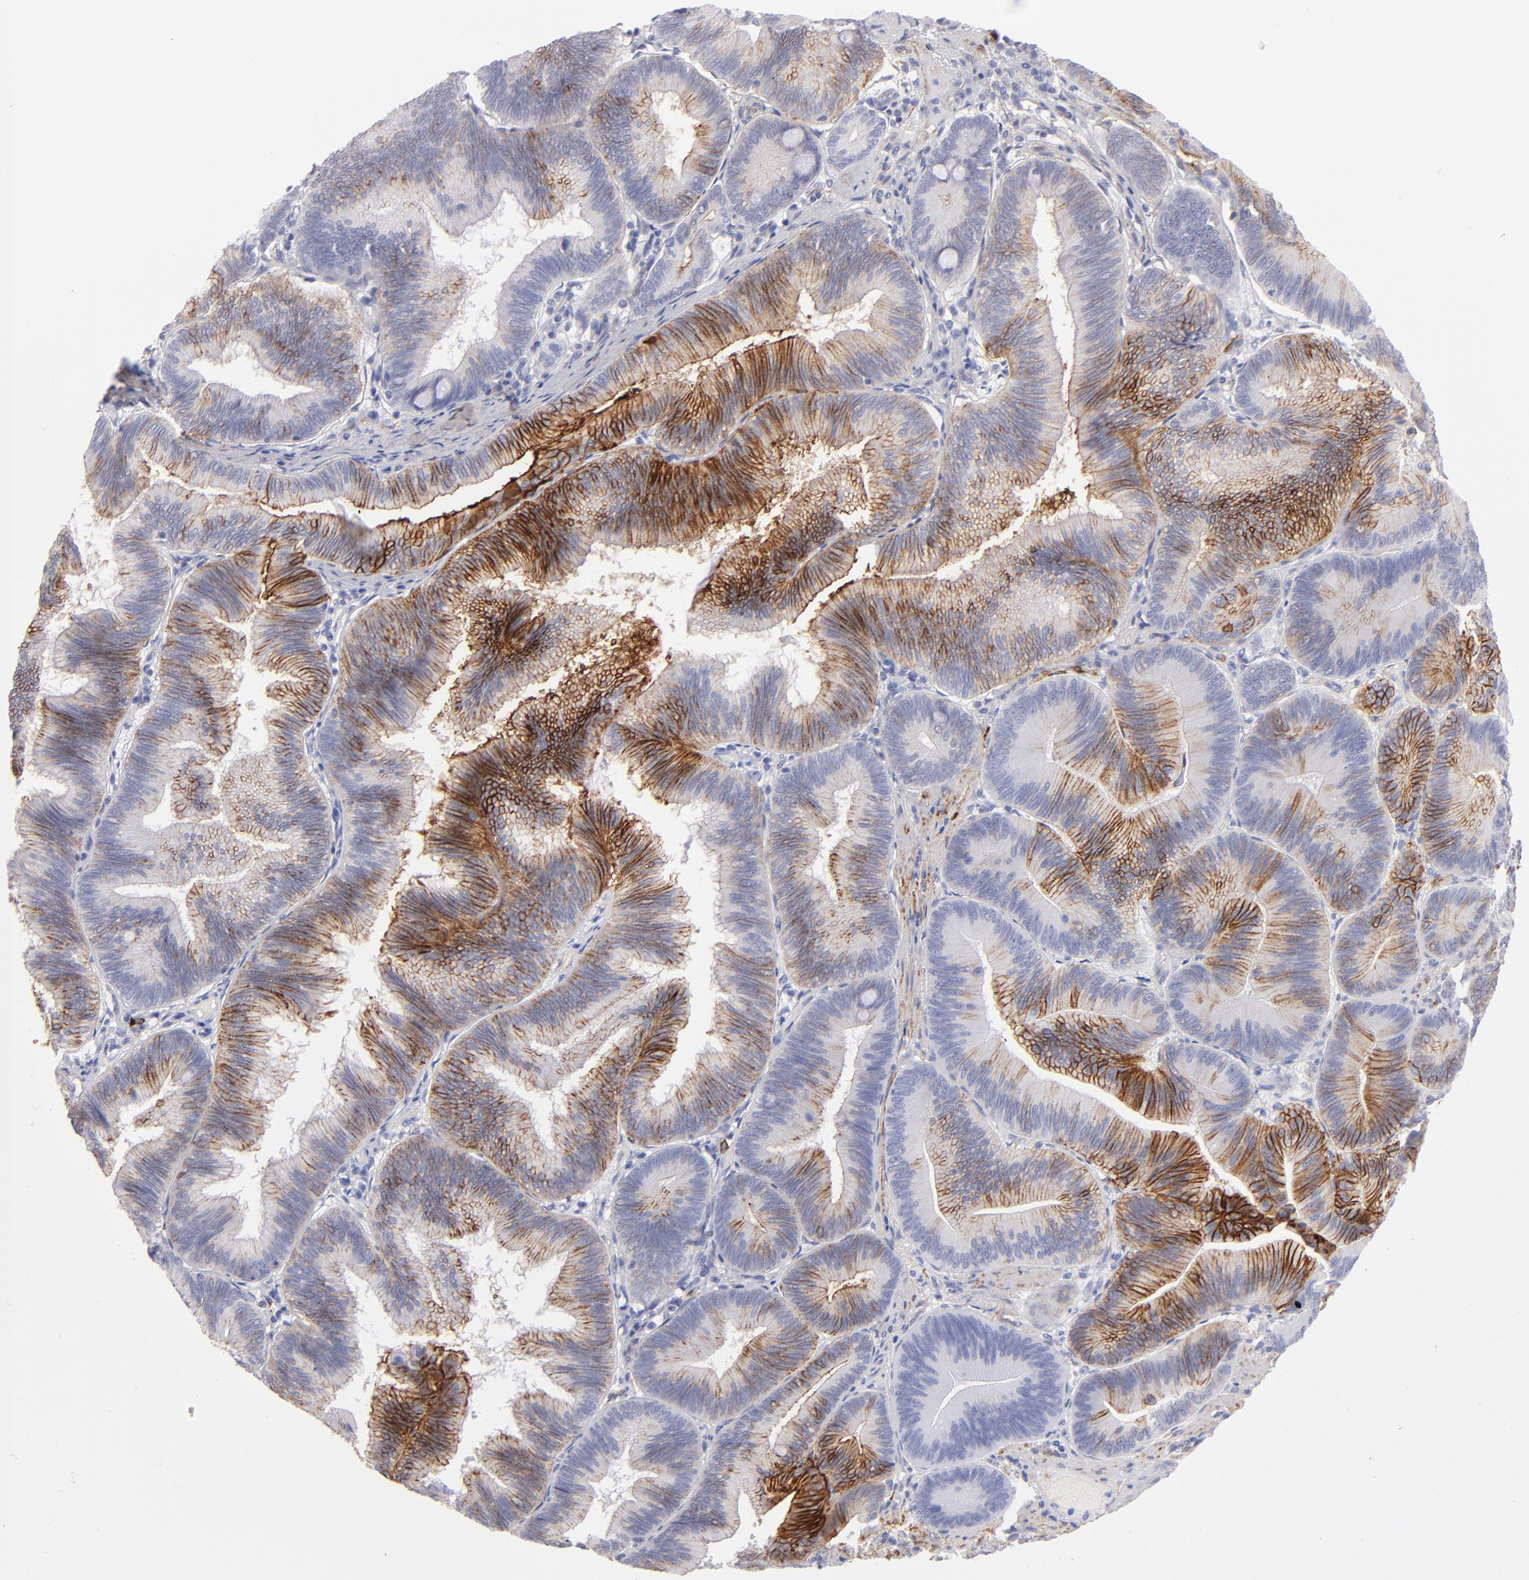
{"staining": {"intensity": "moderate", "quantity": "<25%", "location": "cytoplasmic/membranous"}, "tissue": "pancreatic cancer", "cell_type": "Tumor cells", "image_type": "cancer", "snomed": [{"axis": "morphology", "description": "Adenocarcinoma, NOS"}, {"axis": "topography", "description": "Pancreas"}], "caption": "A high-resolution photomicrograph shows IHC staining of pancreatic adenocarcinoma, which reveals moderate cytoplasmic/membranous positivity in about <25% of tumor cells.", "gene": "AHNAK2", "patient": {"sex": "male", "age": 82}}